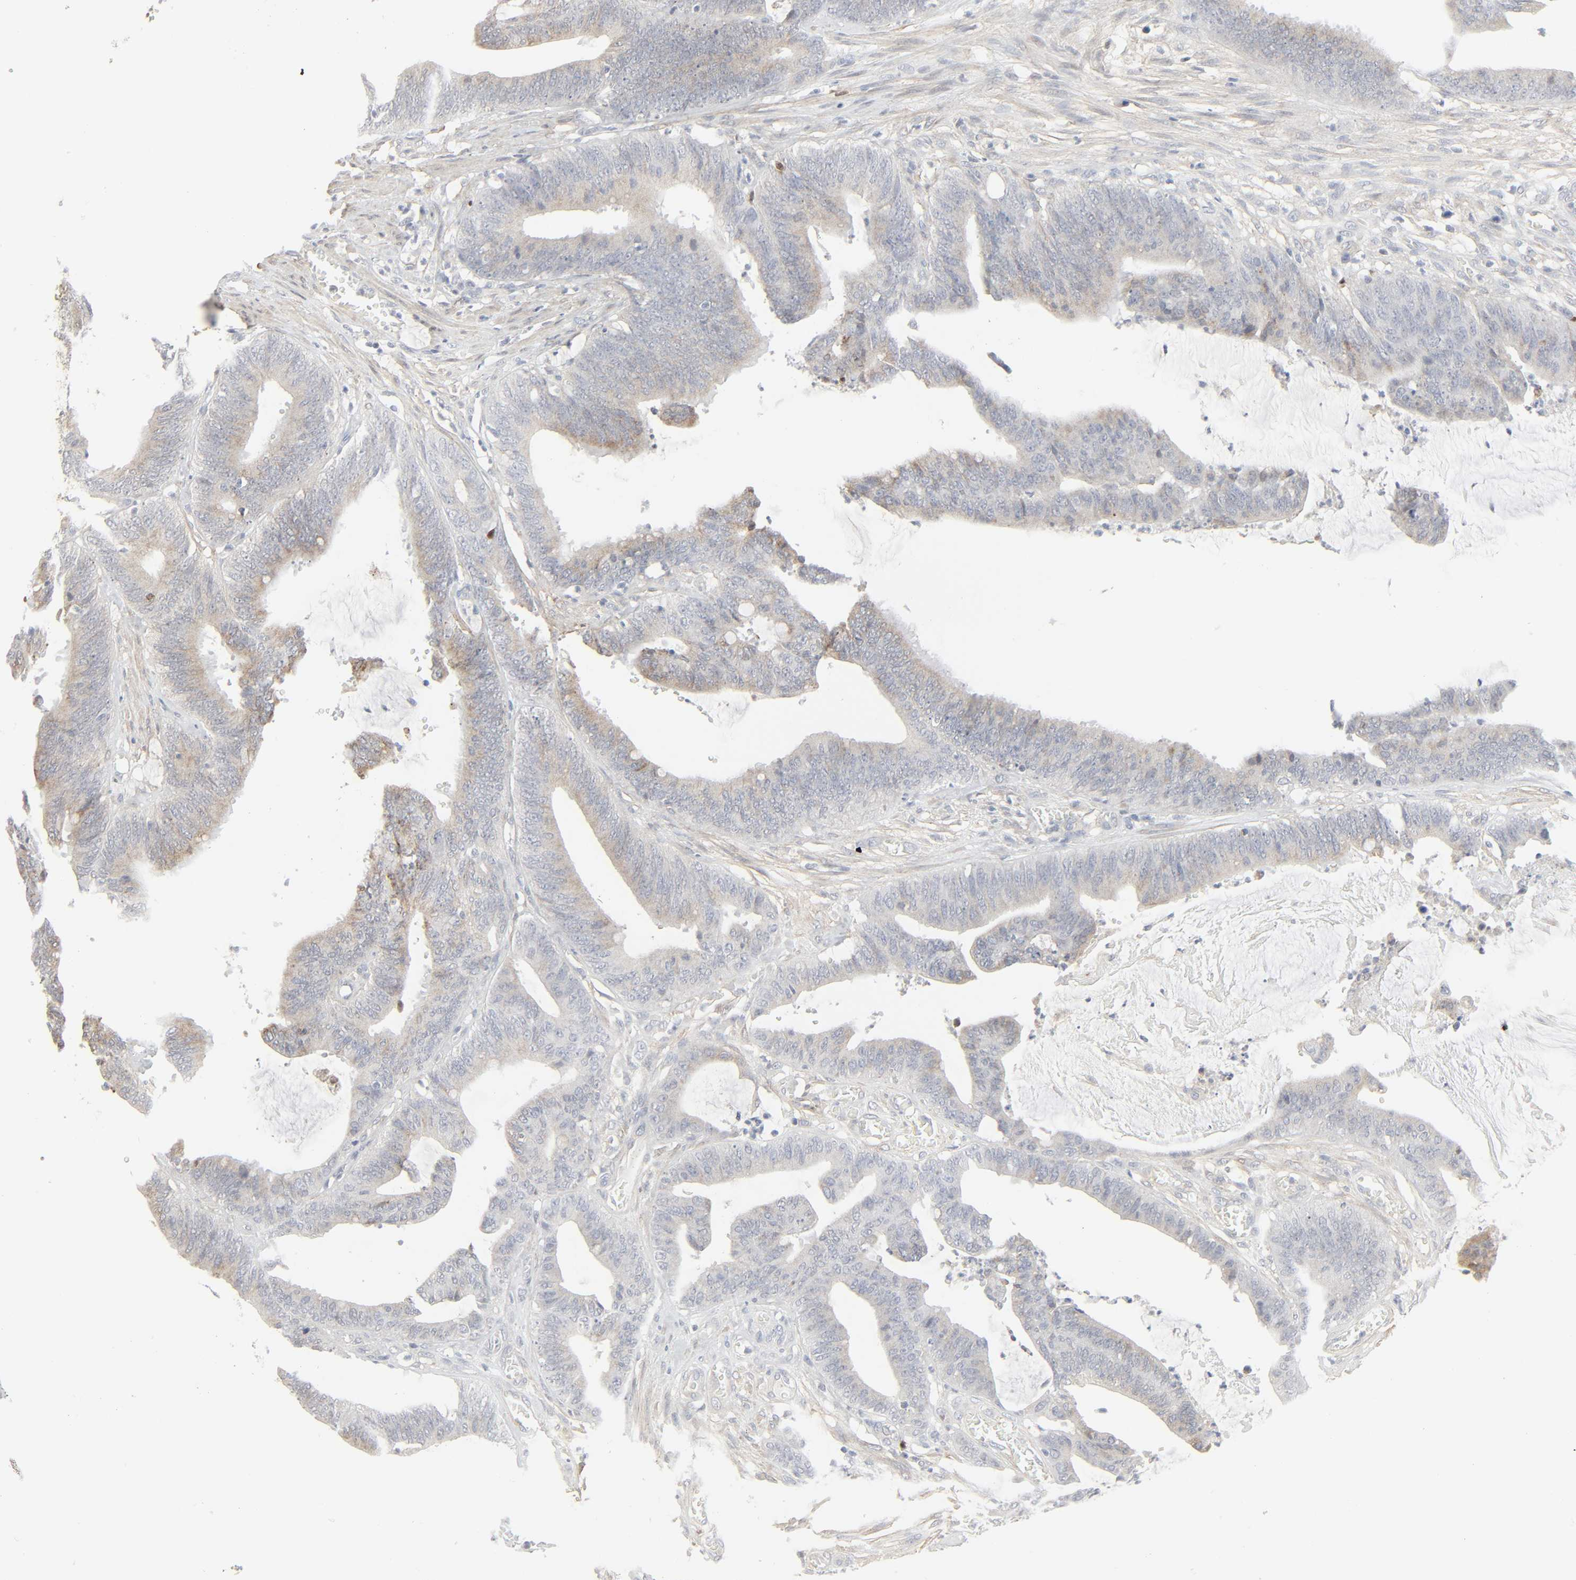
{"staining": {"intensity": "weak", "quantity": ">75%", "location": "cytoplasmic/membranous"}, "tissue": "colorectal cancer", "cell_type": "Tumor cells", "image_type": "cancer", "snomed": [{"axis": "morphology", "description": "Adenocarcinoma, NOS"}, {"axis": "topography", "description": "Rectum"}], "caption": "High-magnification brightfield microscopy of colorectal cancer (adenocarcinoma) stained with DAB (3,3'-diaminobenzidine) (brown) and counterstained with hematoxylin (blue). tumor cells exhibit weak cytoplasmic/membranous staining is seen in approximately>75% of cells. Nuclei are stained in blue.", "gene": "ZBTB16", "patient": {"sex": "female", "age": 66}}